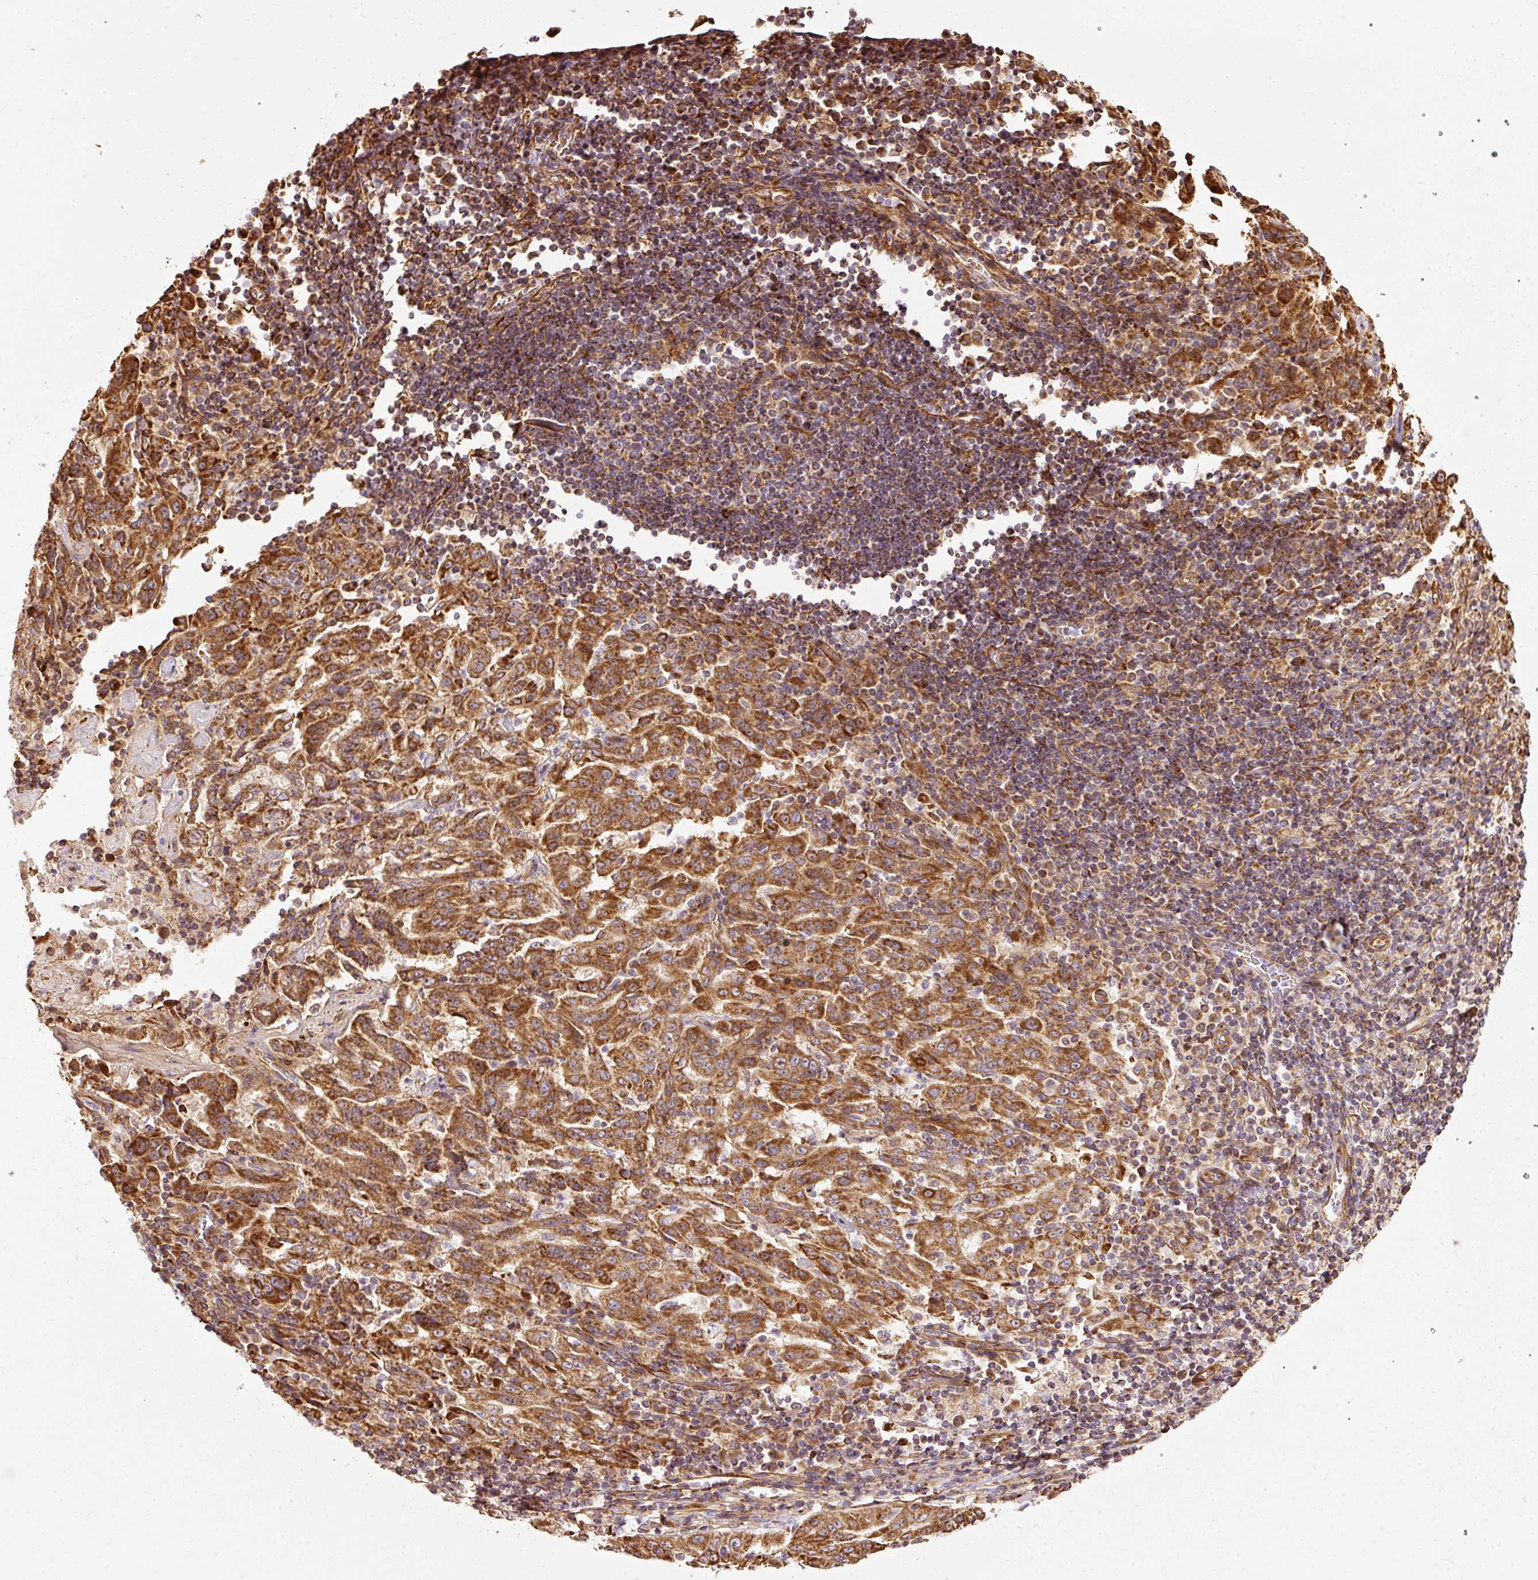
{"staining": {"intensity": "strong", "quantity": ">75%", "location": "cytoplasmic/membranous"}, "tissue": "pancreatic cancer", "cell_type": "Tumor cells", "image_type": "cancer", "snomed": [{"axis": "morphology", "description": "Adenocarcinoma, NOS"}, {"axis": "topography", "description": "Pancreas"}], "caption": "Immunohistochemistry (IHC) staining of pancreatic cancer, which demonstrates high levels of strong cytoplasmic/membranous positivity in approximately >75% of tumor cells indicating strong cytoplasmic/membranous protein expression. The staining was performed using DAB (brown) for protein detection and nuclei were counterstained in hematoxylin (blue).", "gene": "ISCU", "patient": {"sex": "male", "age": 63}}